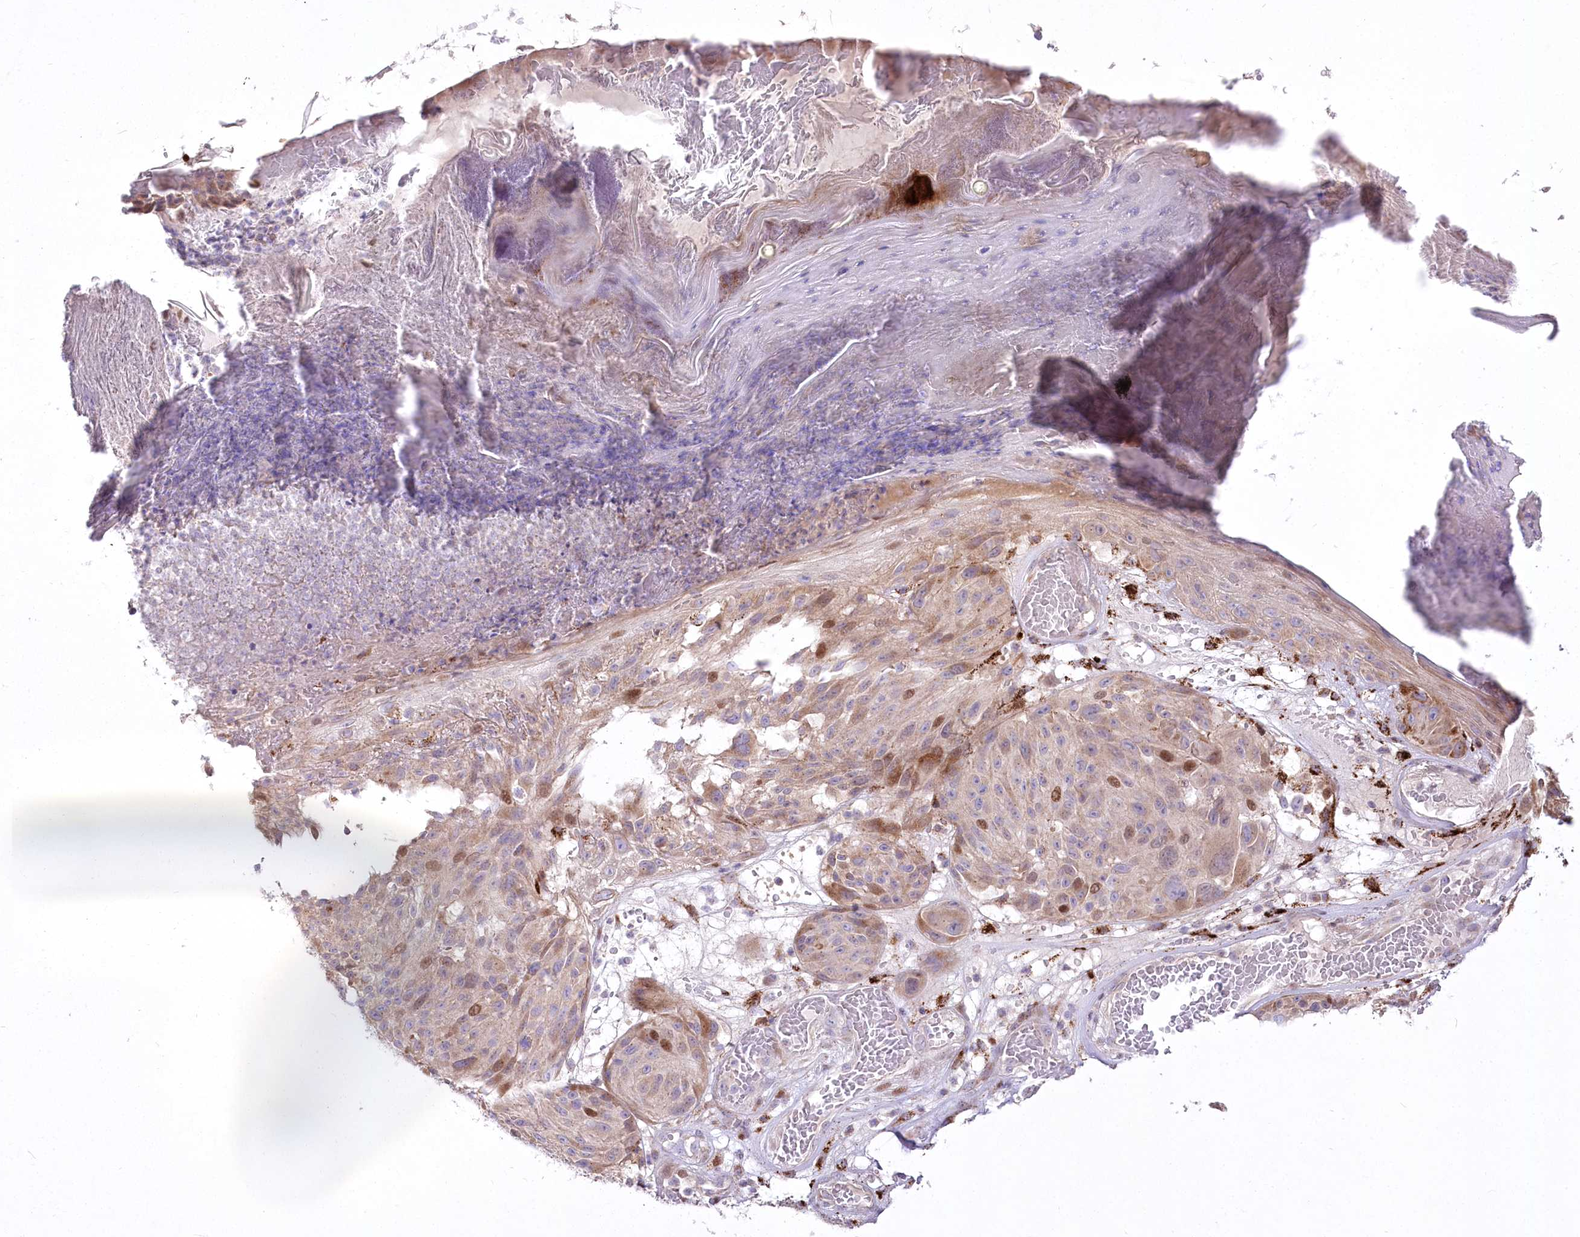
{"staining": {"intensity": "moderate", "quantity": "<25%", "location": "cytoplasmic/membranous,nuclear"}, "tissue": "melanoma", "cell_type": "Tumor cells", "image_type": "cancer", "snomed": [{"axis": "morphology", "description": "Malignant melanoma, NOS"}, {"axis": "topography", "description": "Skin"}], "caption": "Approximately <25% of tumor cells in melanoma display moderate cytoplasmic/membranous and nuclear protein expression as visualized by brown immunohistochemical staining.", "gene": "CEP164", "patient": {"sex": "male", "age": 83}}